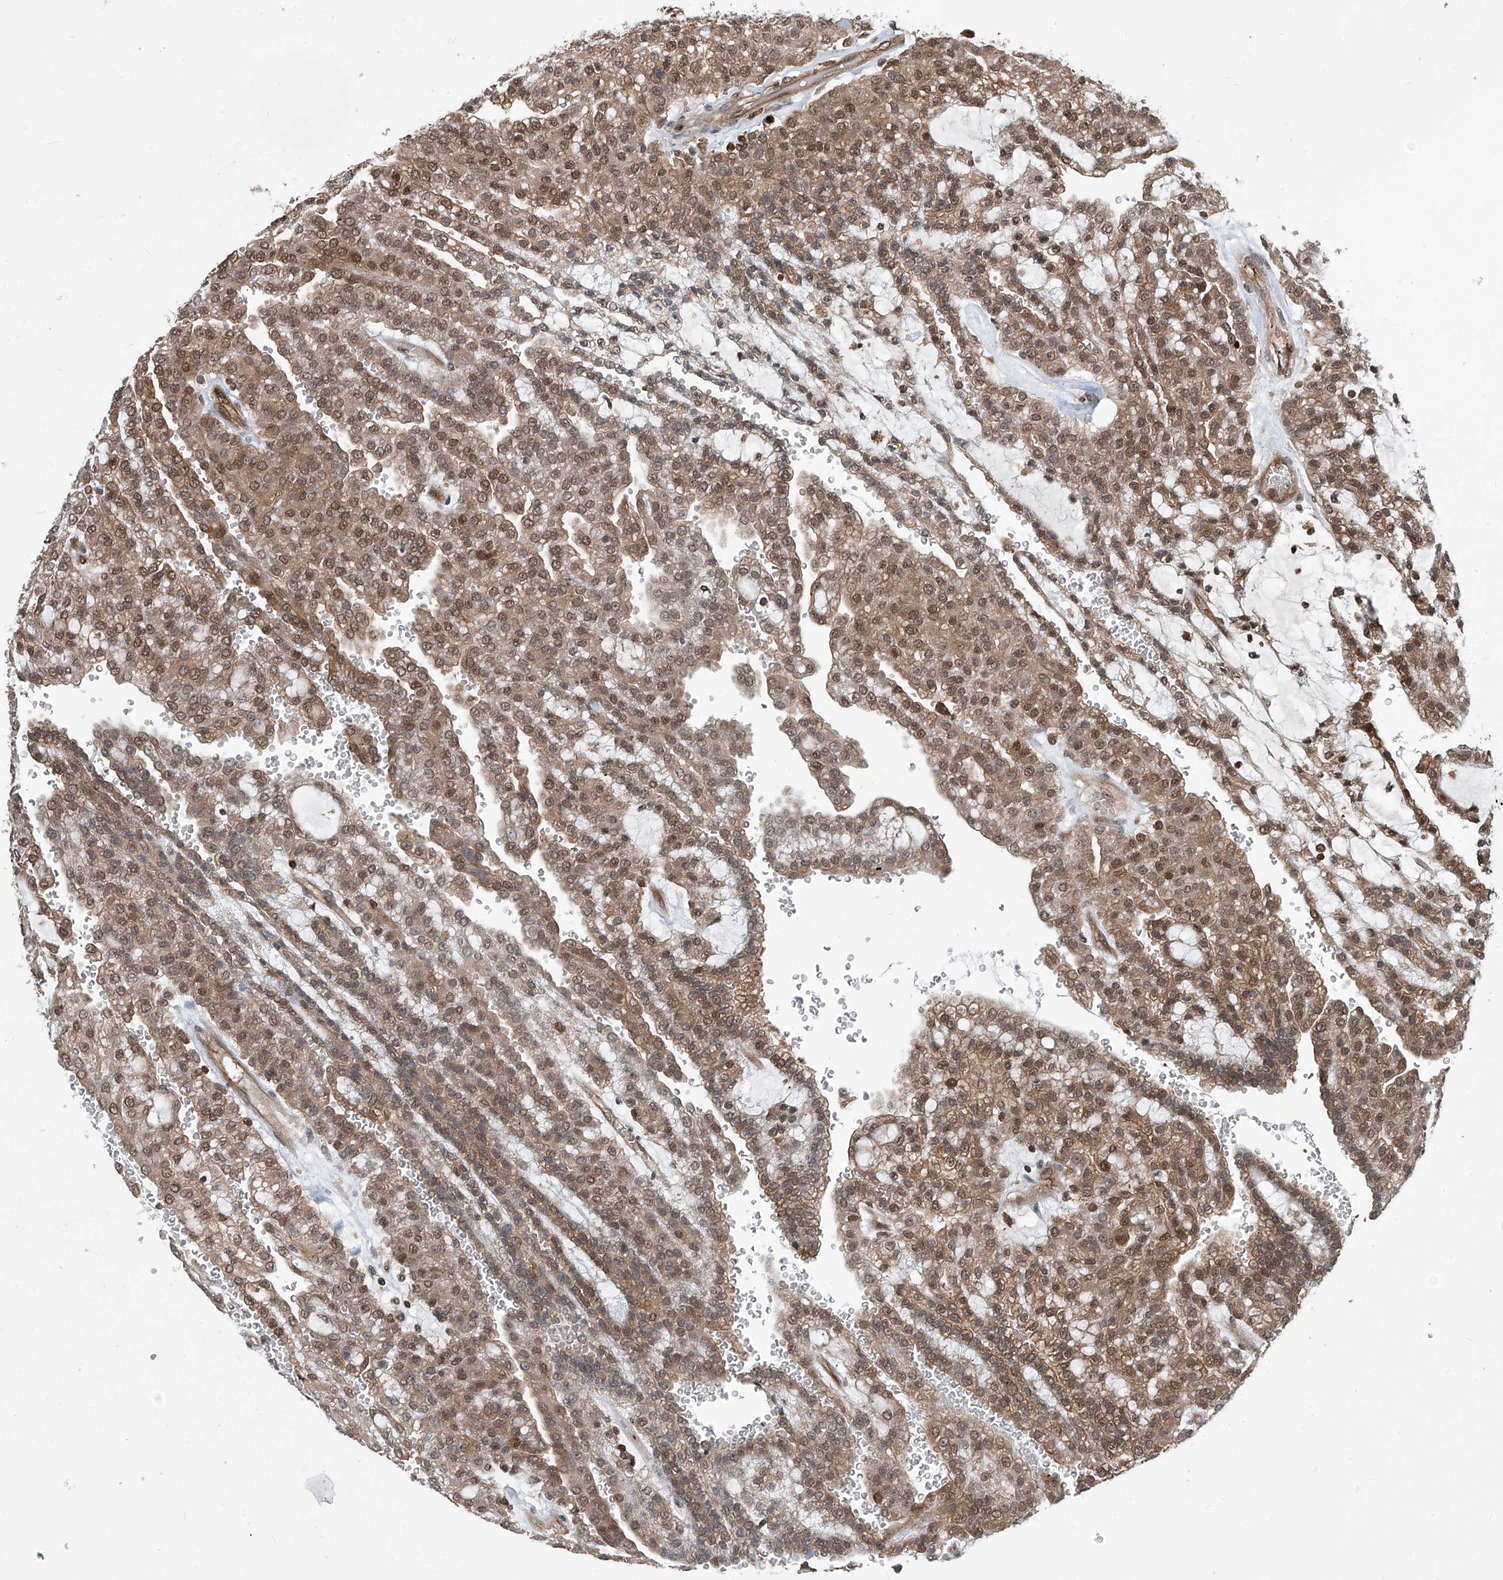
{"staining": {"intensity": "moderate", "quantity": ">75%", "location": "cytoplasmic/membranous"}, "tissue": "renal cancer", "cell_type": "Tumor cells", "image_type": "cancer", "snomed": [{"axis": "morphology", "description": "Adenocarcinoma, NOS"}, {"axis": "topography", "description": "Kidney"}], "caption": "A brown stain highlights moderate cytoplasmic/membranous positivity of a protein in human renal adenocarcinoma tumor cells.", "gene": "PSMB1", "patient": {"sex": "male", "age": 63}}